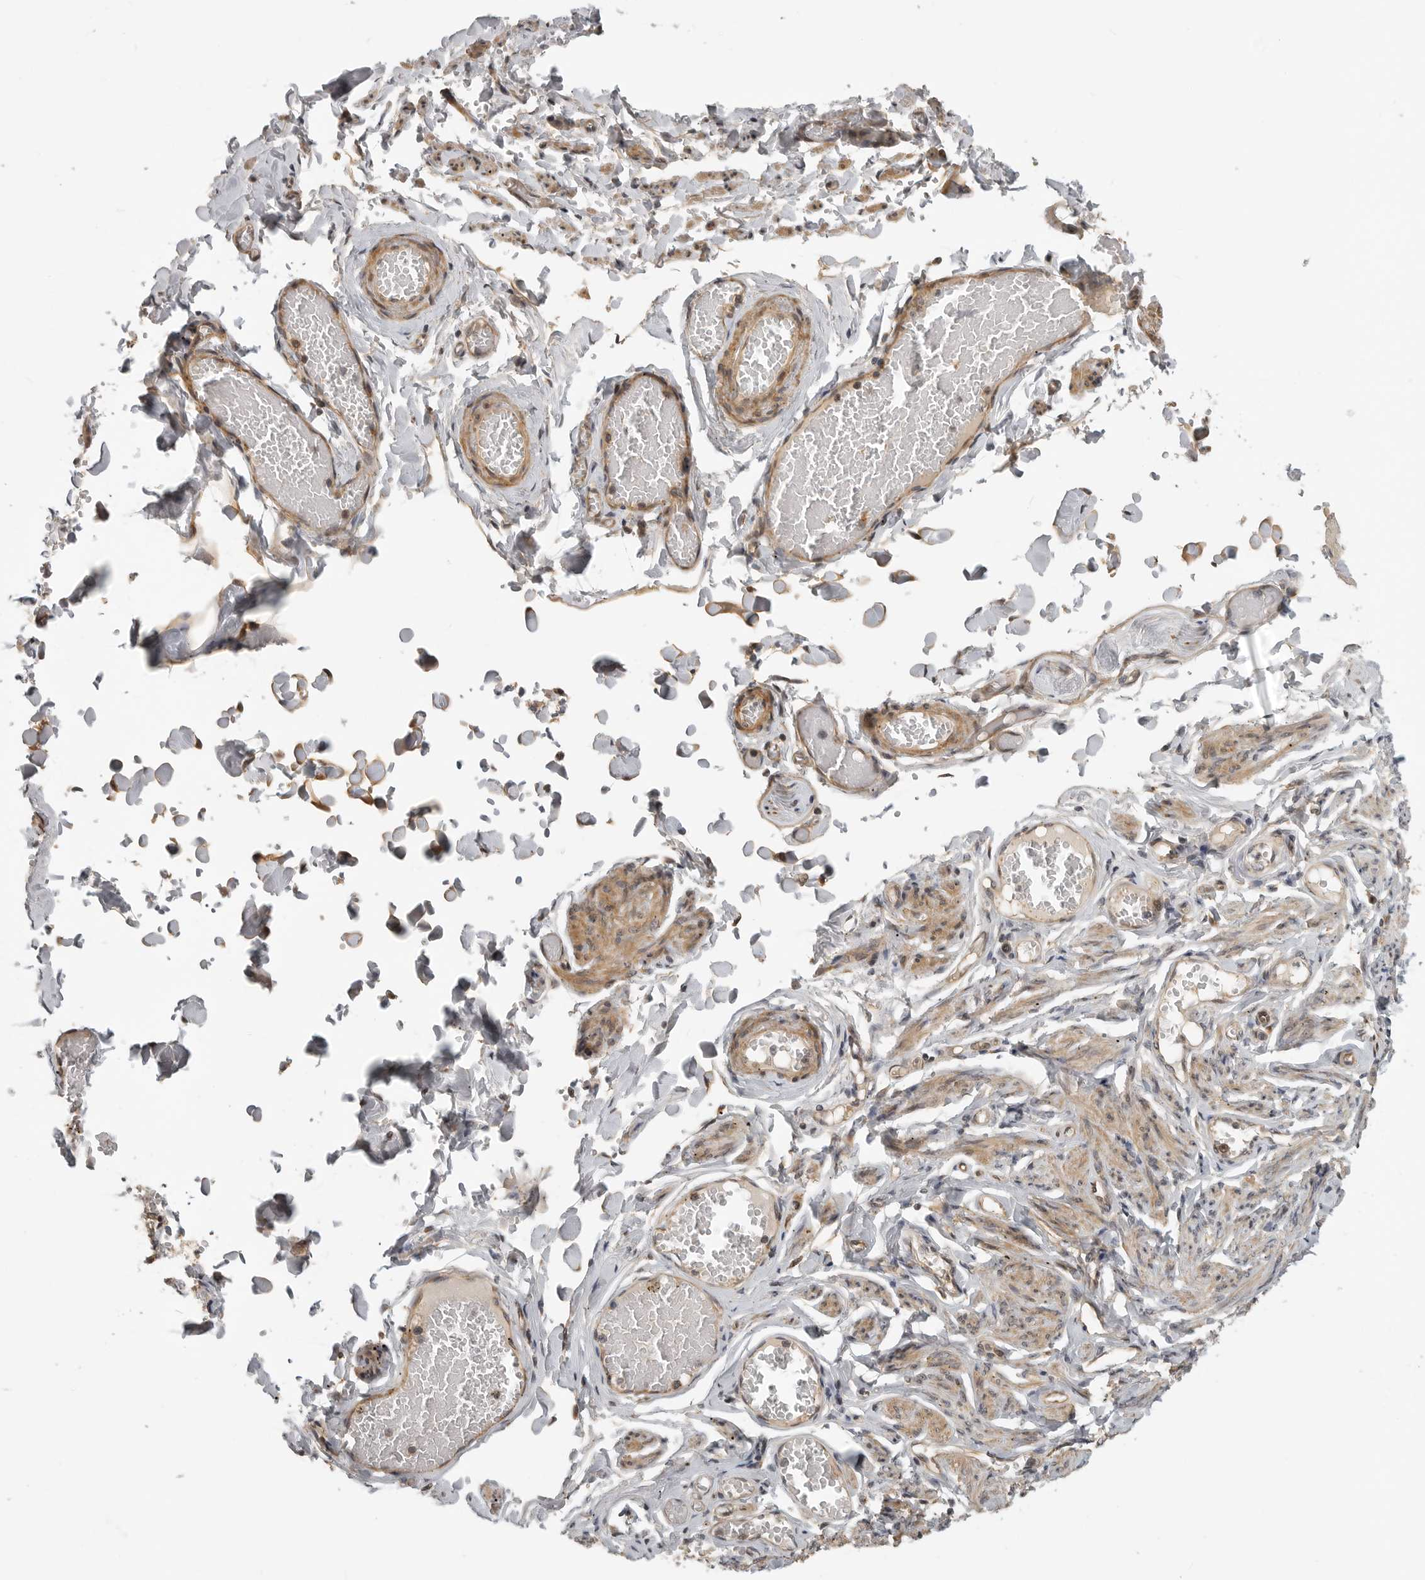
{"staining": {"intensity": "moderate", "quantity": ">75%", "location": "nuclear"}, "tissue": "adipose tissue", "cell_type": "Adipocytes", "image_type": "normal", "snomed": [{"axis": "morphology", "description": "Normal tissue, NOS"}, {"axis": "topography", "description": "Vascular tissue"}, {"axis": "topography", "description": "Fallopian tube"}, {"axis": "topography", "description": "Ovary"}], "caption": "High-magnification brightfield microscopy of unremarkable adipose tissue stained with DAB (brown) and counterstained with hematoxylin (blue). adipocytes exhibit moderate nuclear positivity is seen in approximately>75% of cells. (DAB (3,3'-diaminobenzidine) IHC, brown staining for protein, blue staining for nuclei).", "gene": "CUEDC1", "patient": {"sex": "female", "age": 67}}